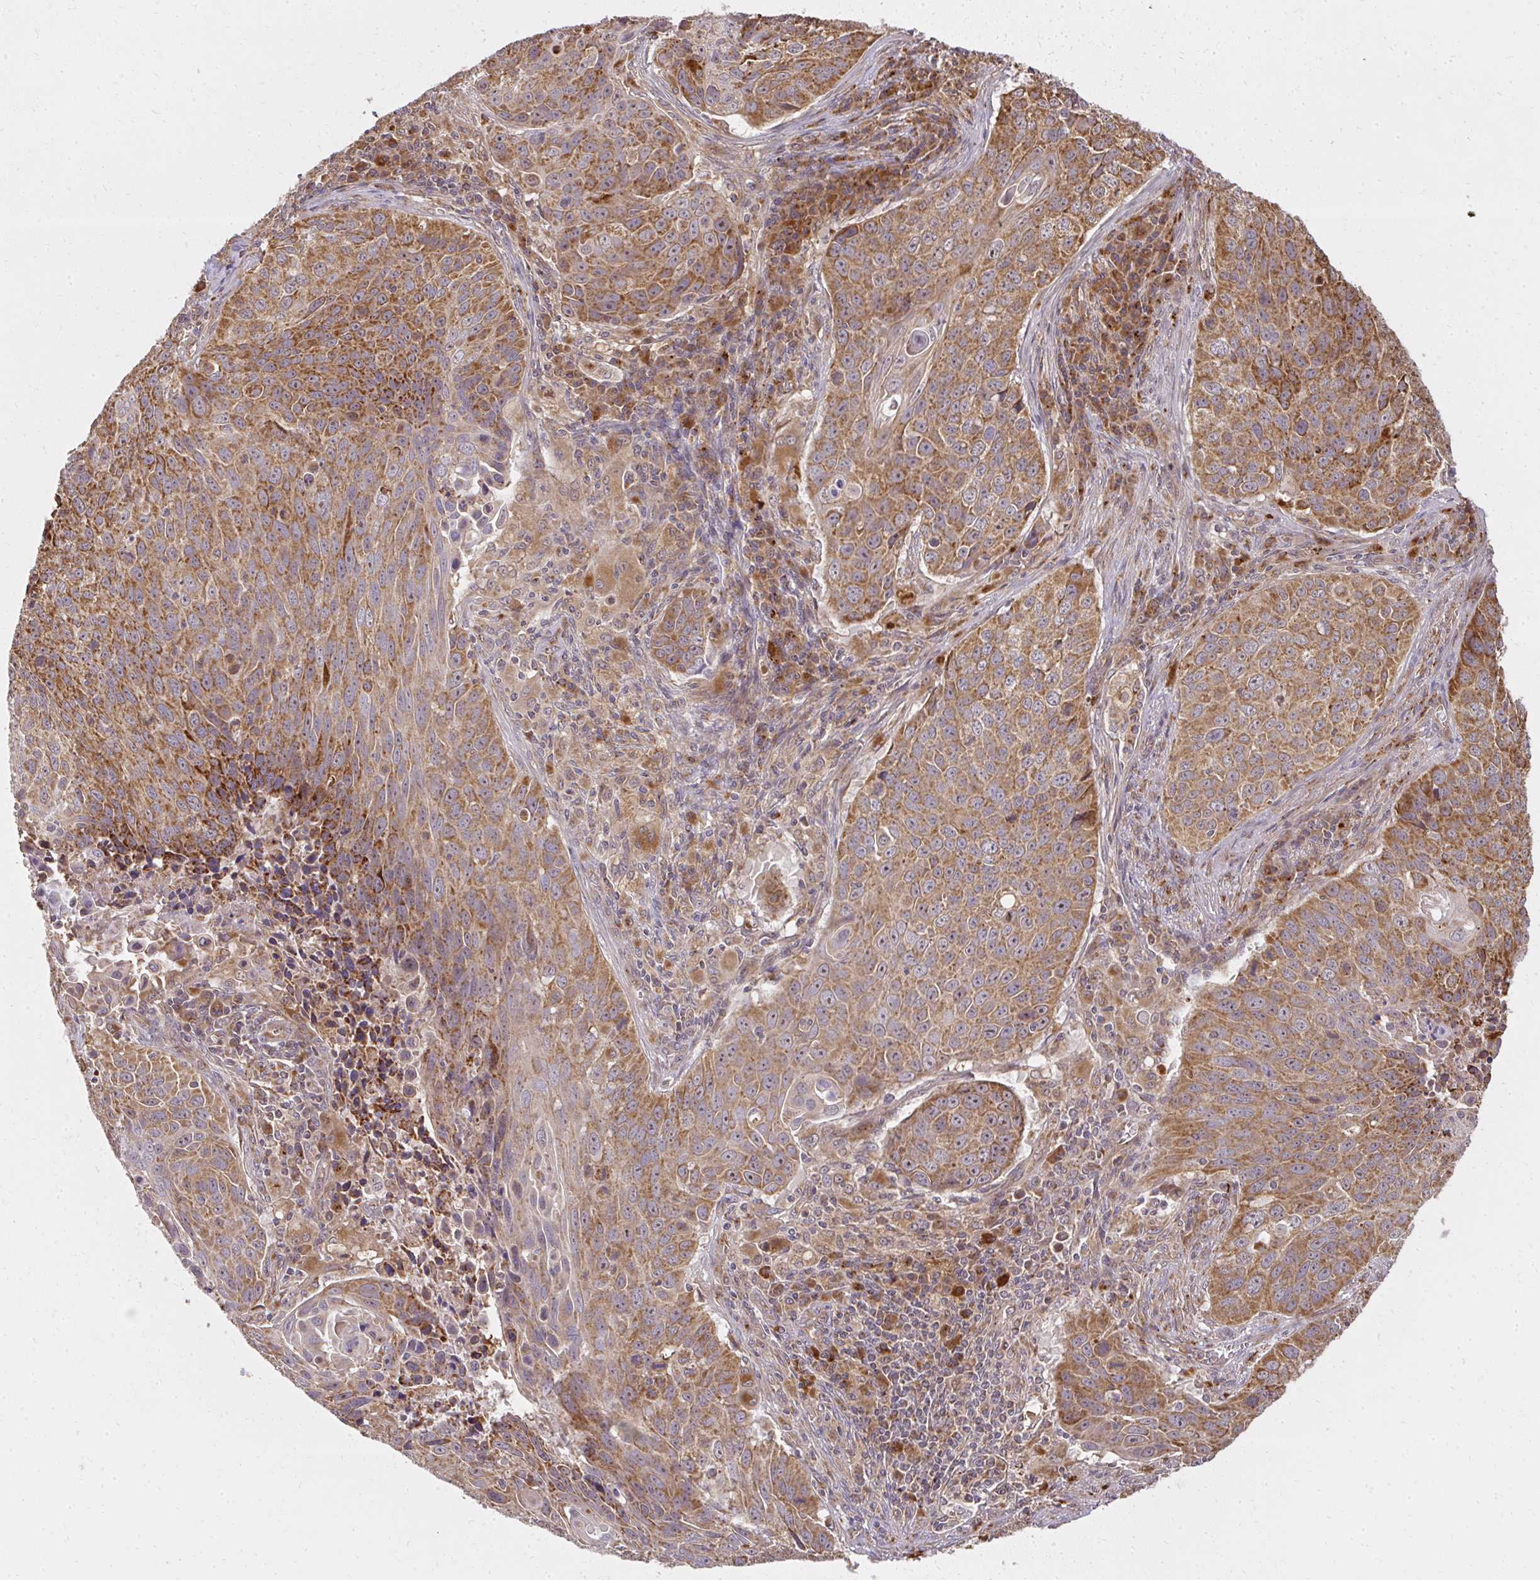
{"staining": {"intensity": "moderate", "quantity": ">75%", "location": "cytoplasmic/membranous"}, "tissue": "lung cancer", "cell_type": "Tumor cells", "image_type": "cancer", "snomed": [{"axis": "morphology", "description": "Squamous cell carcinoma, NOS"}, {"axis": "topography", "description": "Lung"}], "caption": "A micrograph showing moderate cytoplasmic/membranous expression in approximately >75% of tumor cells in squamous cell carcinoma (lung), as visualized by brown immunohistochemical staining.", "gene": "GNS", "patient": {"sex": "male", "age": 78}}